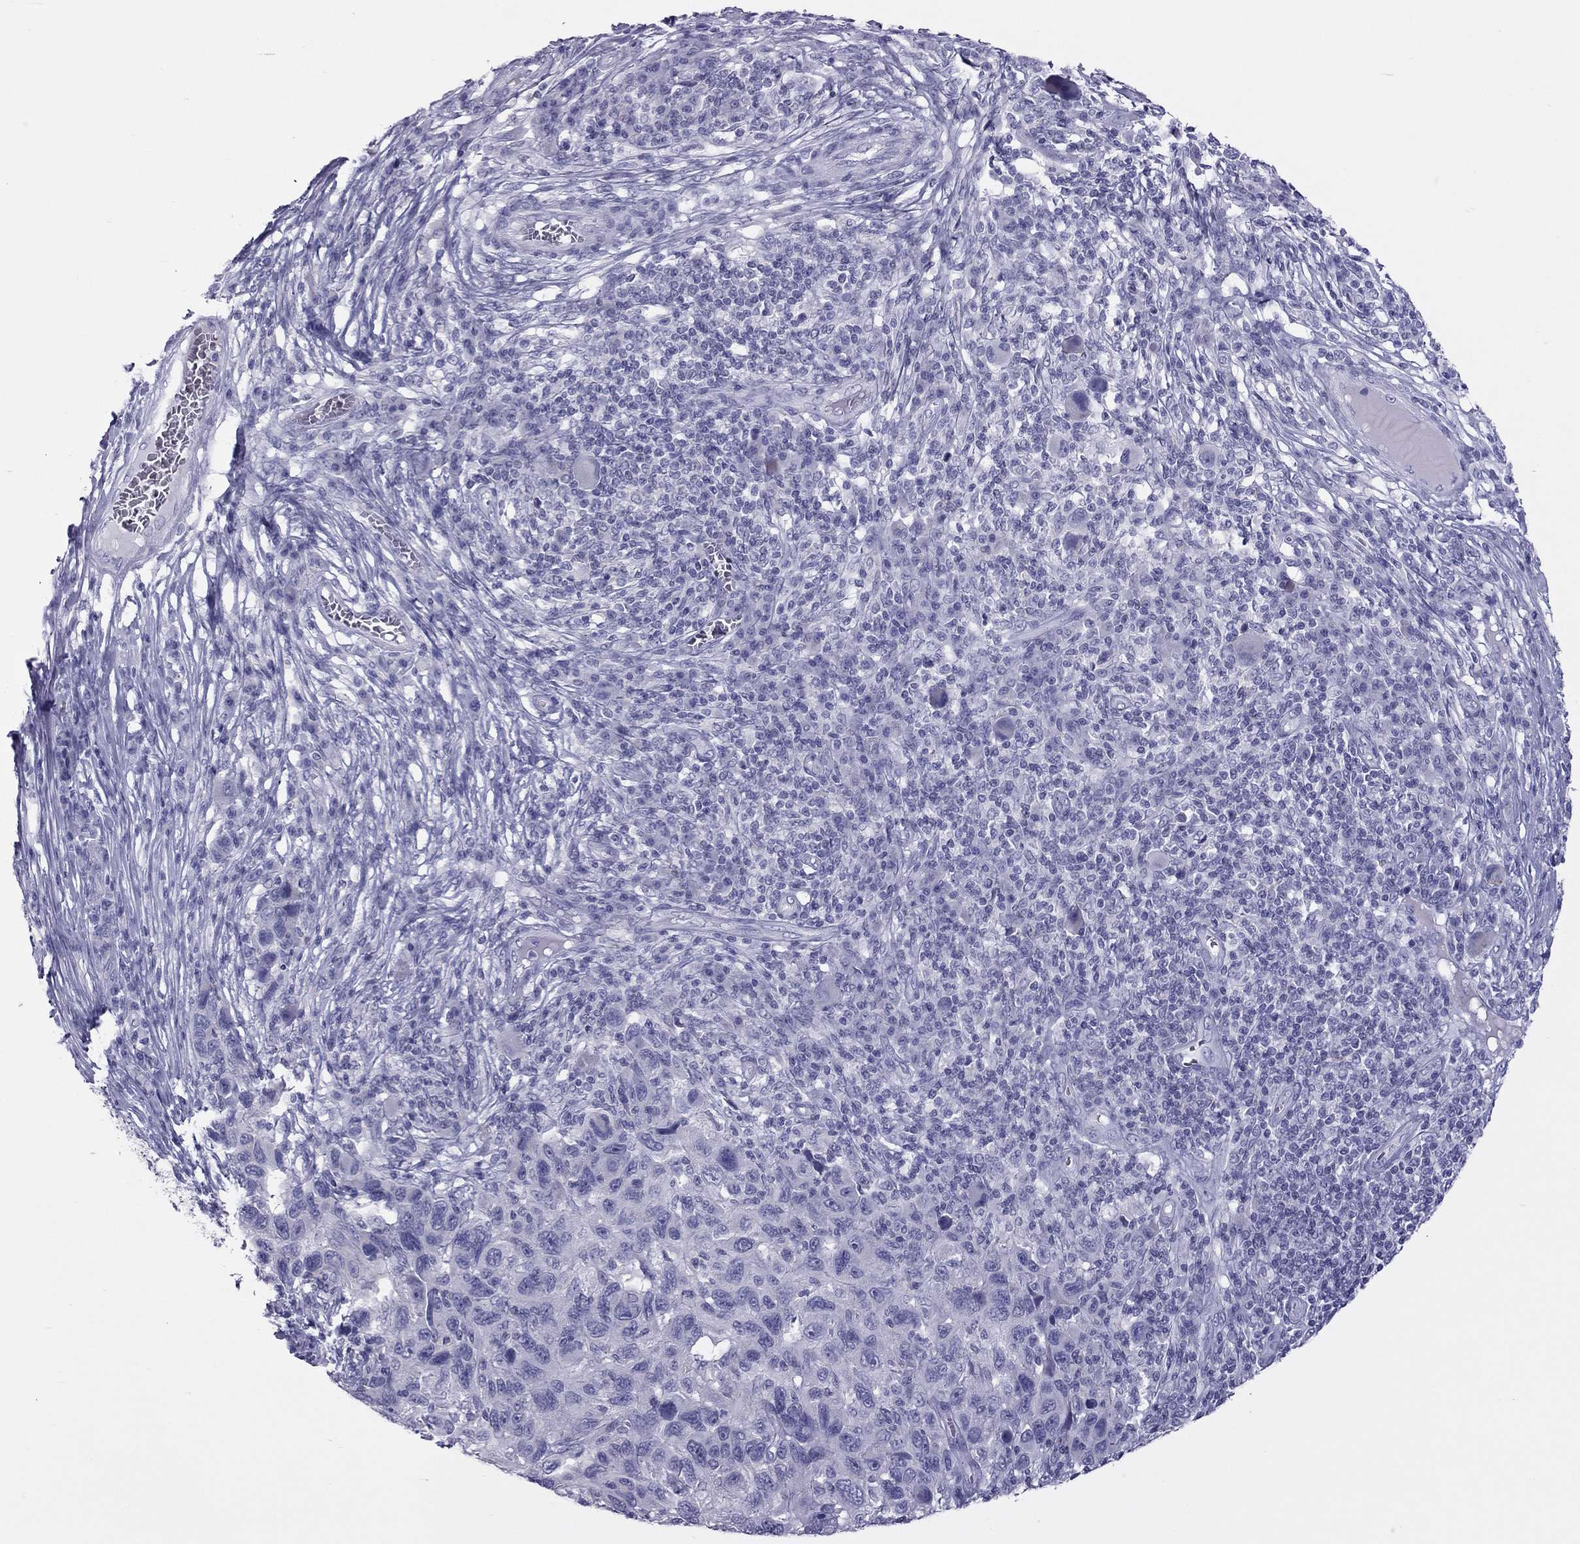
{"staining": {"intensity": "negative", "quantity": "none", "location": "none"}, "tissue": "melanoma", "cell_type": "Tumor cells", "image_type": "cancer", "snomed": [{"axis": "morphology", "description": "Malignant melanoma, NOS"}, {"axis": "topography", "description": "Skin"}], "caption": "The photomicrograph displays no staining of tumor cells in malignant melanoma.", "gene": "TEX14", "patient": {"sex": "male", "age": 53}}